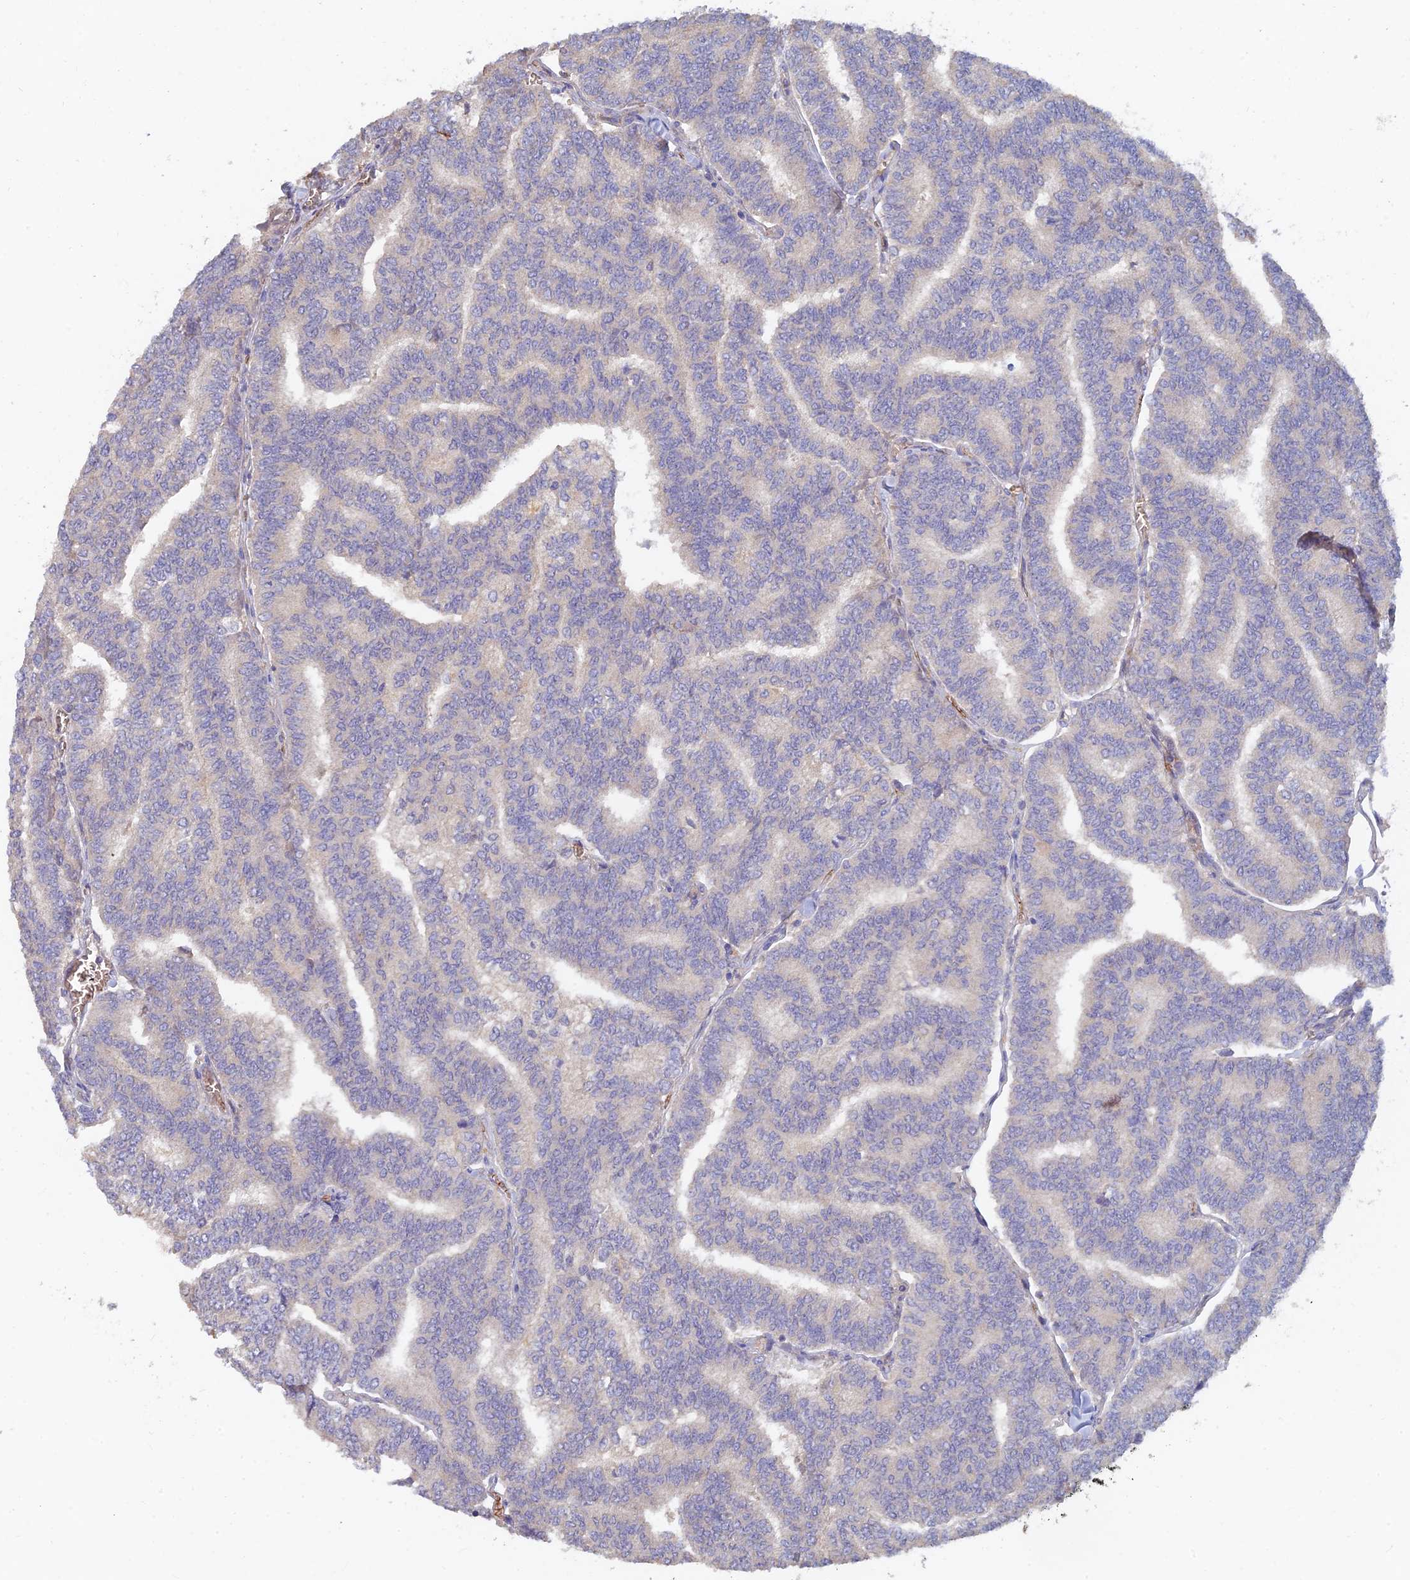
{"staining": {"intensity": "negative", "quantity": "none", "location": "none"}, "tissue": "thyroid cancer", "cell_type": "Tumor cells", "image_type": "cancer", "snomed": [{"axis": "morphology", "description": "Papillary adenocarcinoma, NOS"}, {"axis": "topography", "description": "Thyroid gland"}], "caption": "IHC of thyroid cancer shows no staining in tumor cells.", "gene": "ARRDC1", "patient": {"sex": "female", "age": 35}}